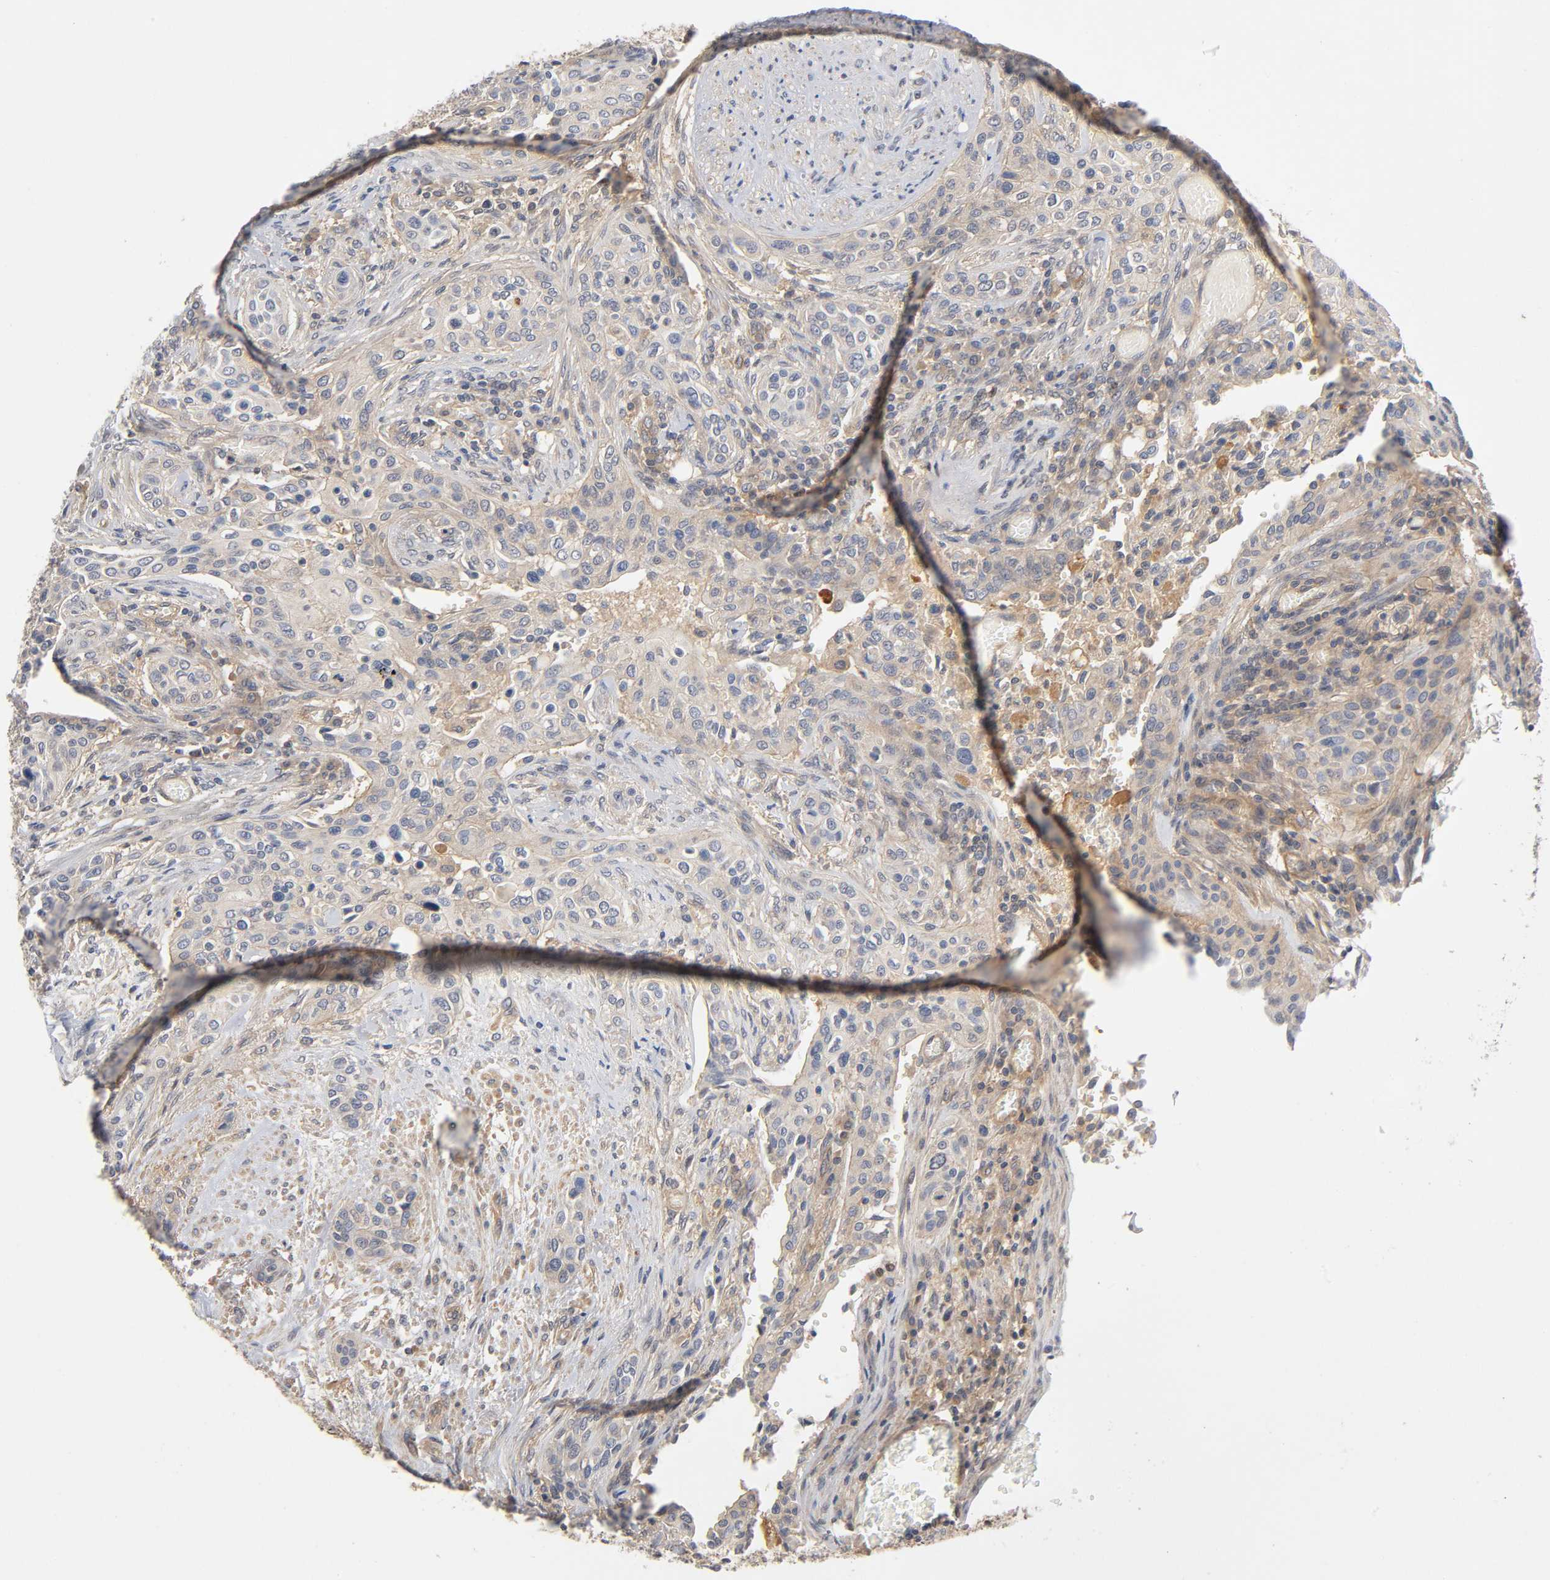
{"staining": {"intensity": "moderate", "quantity": "25%-75%", "location": "cytoplasmic/membranous"}, "tissue": "urothelial cancer", "cell_type": "Tumor cells", "image_type": "cancer", "snomed": [{"axis": "morphology", "description": "Urothelial carcinoma, High grade"}, {"axis": "topography", "description": "Urinary bladder"}], "caption": "A micrograph showing moderate cytoplasmic/membranous expression in approximately 25%-75% of tumor cells in urothelial carcinoma (high-grade), as visualized by brown immunohistochemical staining.", "gene": "CPB2", "patient": {"sex": "male", "age": 74}}